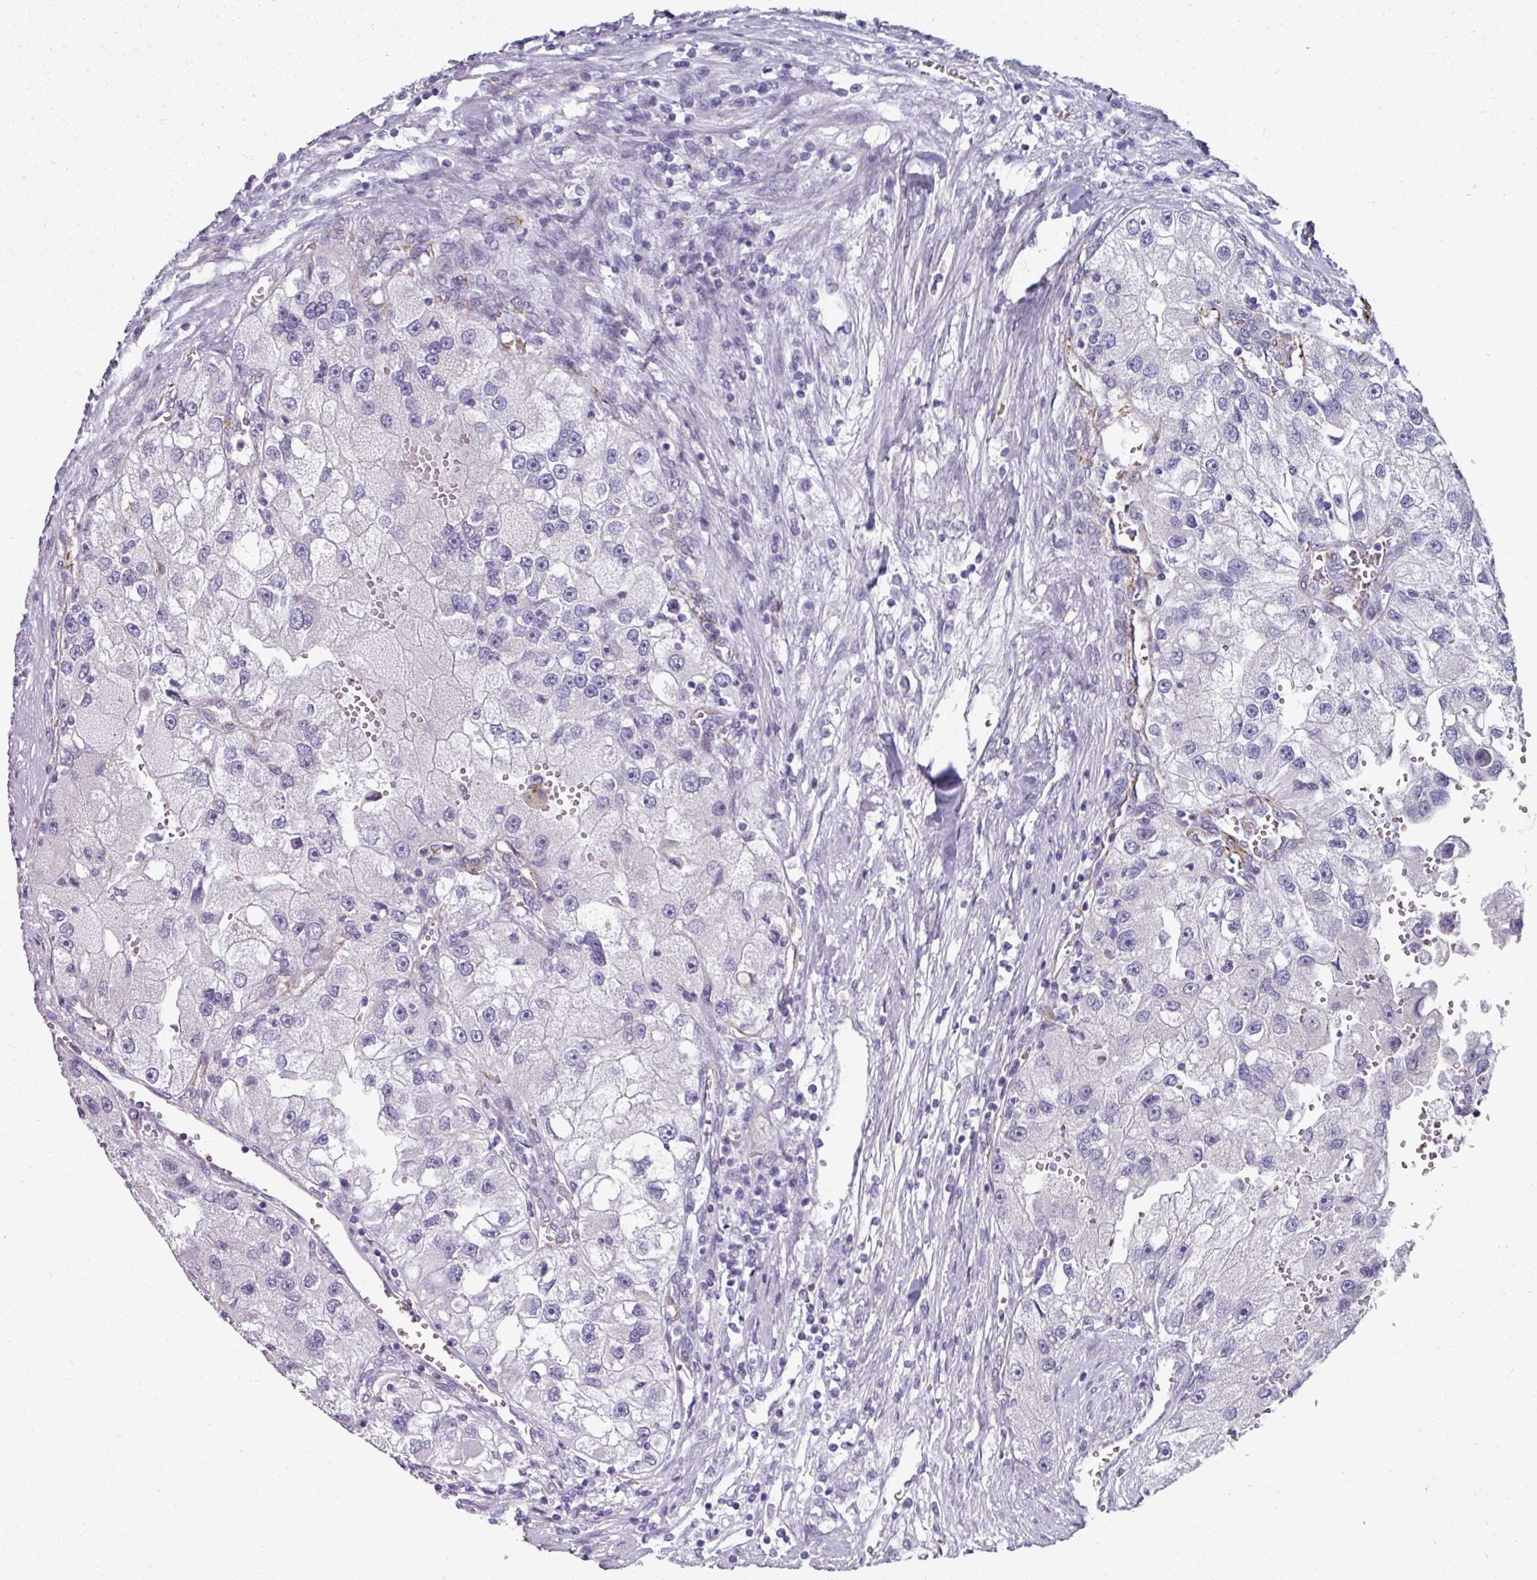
{"staining": {"intensity": "negative", "quantity": "none", "location": "none"}, "tissue": "renal cancer", "cell_type": "Tumor cells", "image_type": "cancer", "snomed": [{"axis": "morphology", "description": "Adenocarcinoma, NOS"}, {"axis": "topography", "description": "Kidney"}], "caption": "Tumor cells are negative for brown protein staining in renal cancer (adenocarcinoma). (DAB immunohistochemistry (IHC) with hematoxylin counter stain).", "gene": "SLC17A7", "patient": {"sex": "male", "age": 63}}